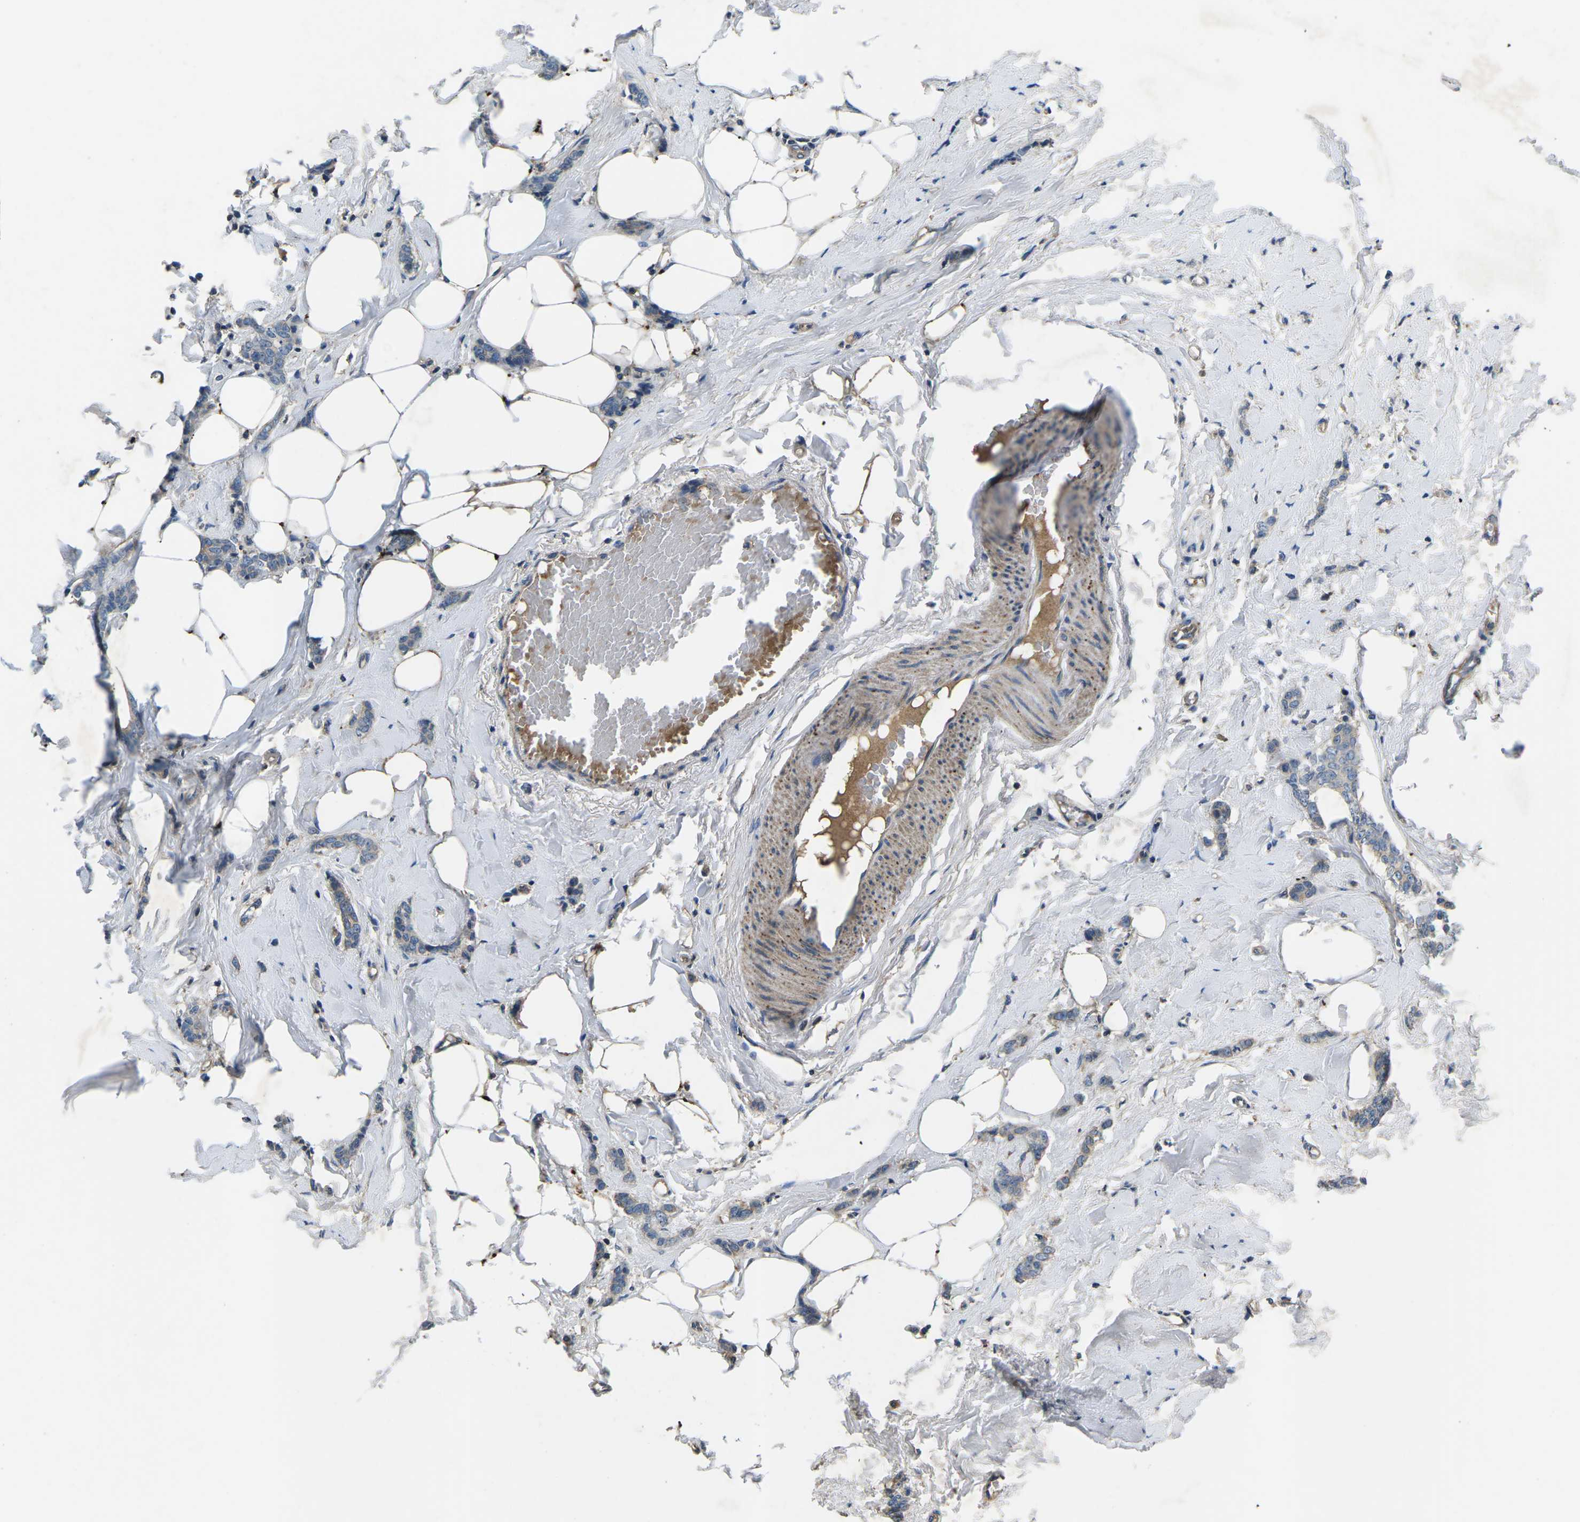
{"staining": {"intensity": "weak", "quantity": "<25%", "location": "cytoplasmic/membranous"}, "tissue": "breast cancer", "cell_type": "Tumor cells", "image_type": "cancer", "snomed": [{"axis": "morphology", "description": "Lobular carcinoma"}, {"axis": "topography", "description": "Skin"}, {"axis": "topography", "description": "Breast"}], "caption": "An image of breast cancer (lobular carcinoma) stained for a protein reveals no brown staining in tumor cells. (Brightfield microscopy of DAB IHC at high magnification).", "gene": "PDCD6IP", "patient": {"sex": "female", "age": 46}}